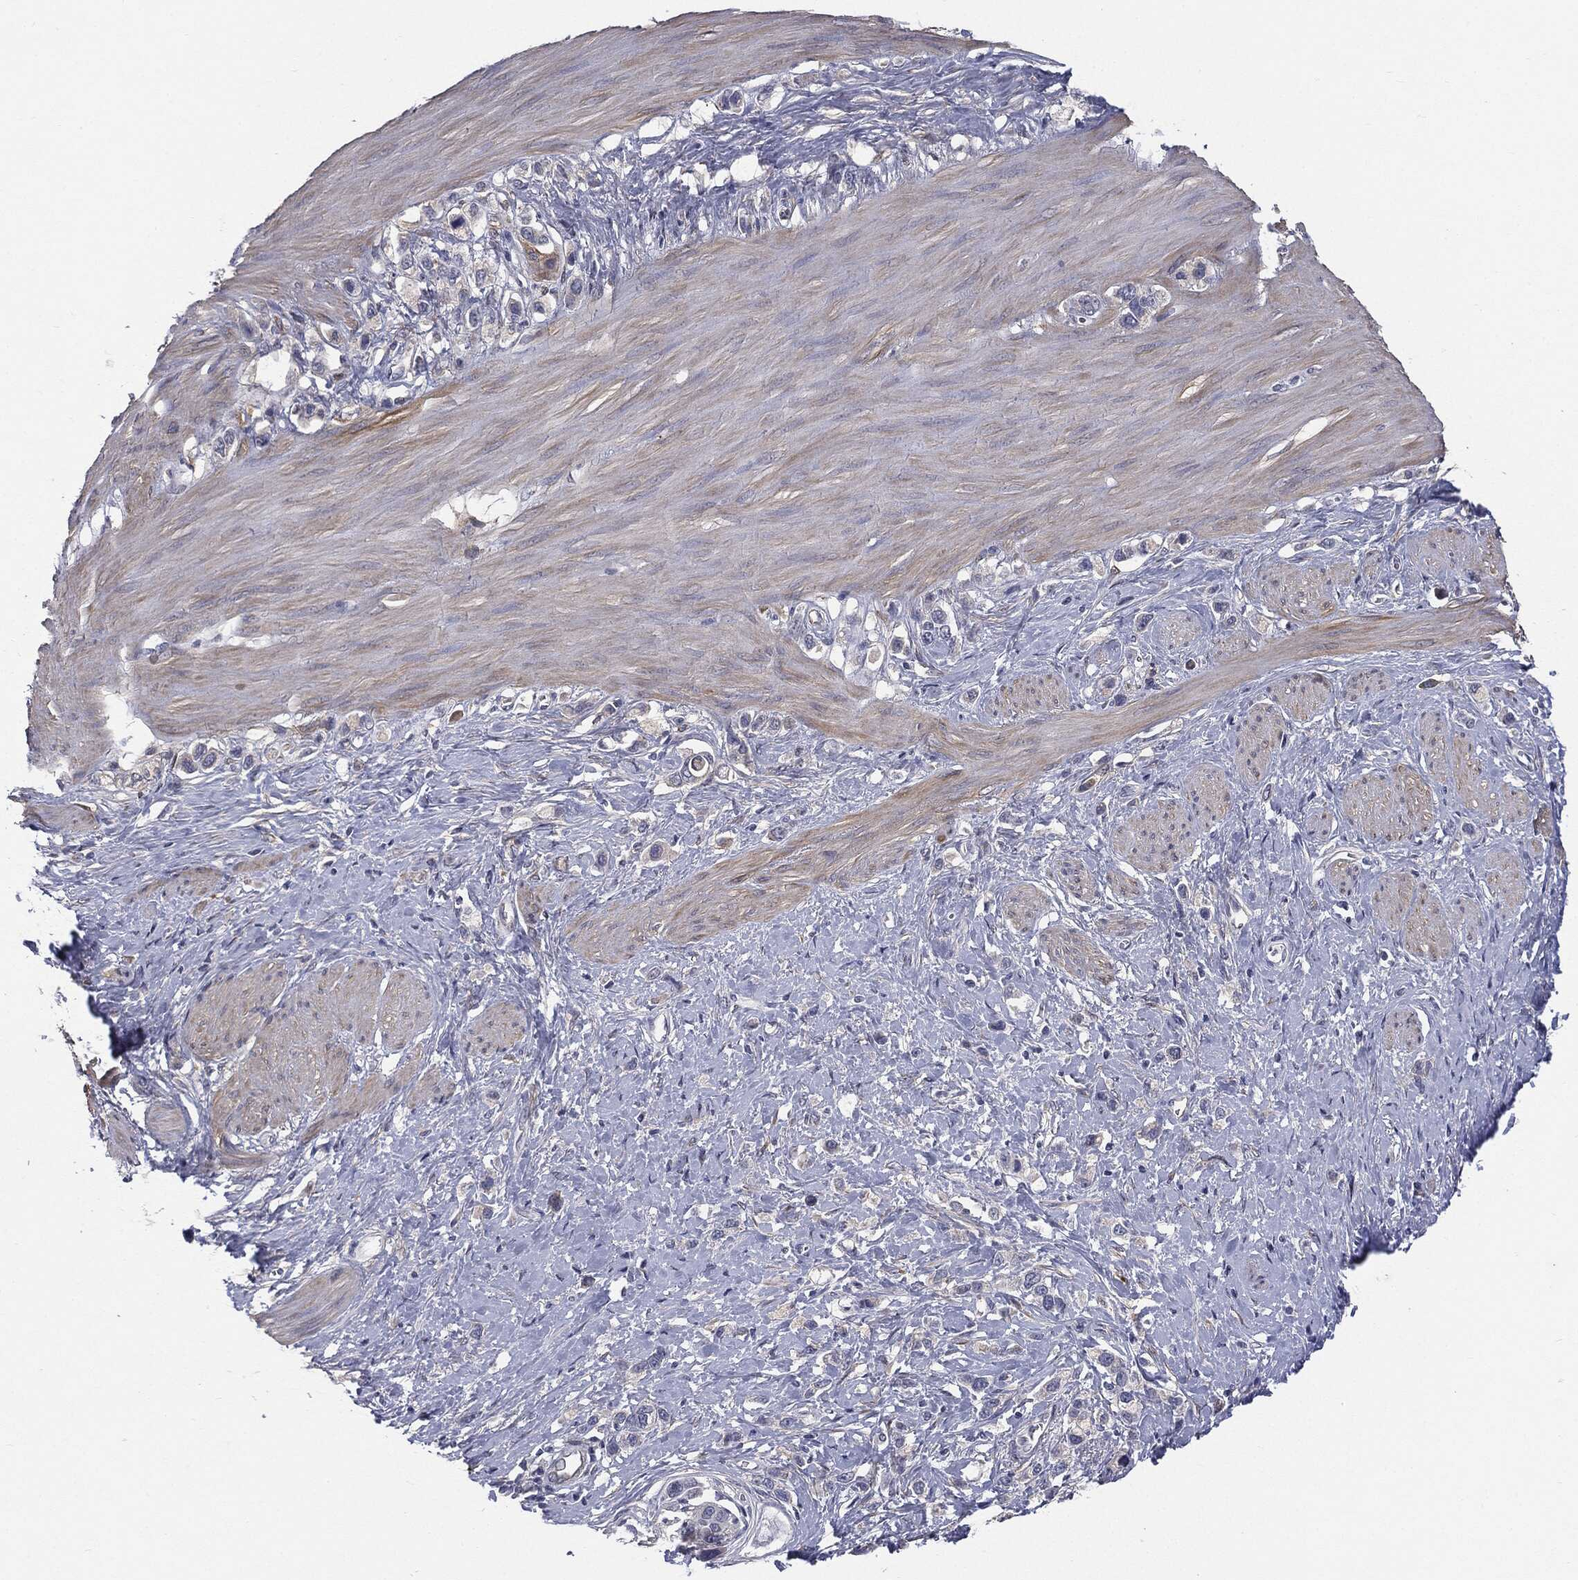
{"staining": {"intensity": "negative", "quantity": "none", "location": "none"}, "tissue": "stomach cancer", "cell_type": "Tumor cells", "image_type": "cancer", "snomed": [{"axis": "morphology", "description": "Normal tissue, NOS"}, {"axis": "morphology", "description": "Adenocarcinoma, NOS"}, {"axis": "morphology", "description": "Adenocarcinoma, High grade"}, {"axis": "topography", "description": "Stomach, upper"}, {"axis": "topography", "description": "Stomach"}], "caption": "Image shows no protein expression in tumor cells of stomach cancer (high-grade adenocarcinoma) tissue.", "gene": "KRT5", "patient": {"sex": "female", "age": 65}}